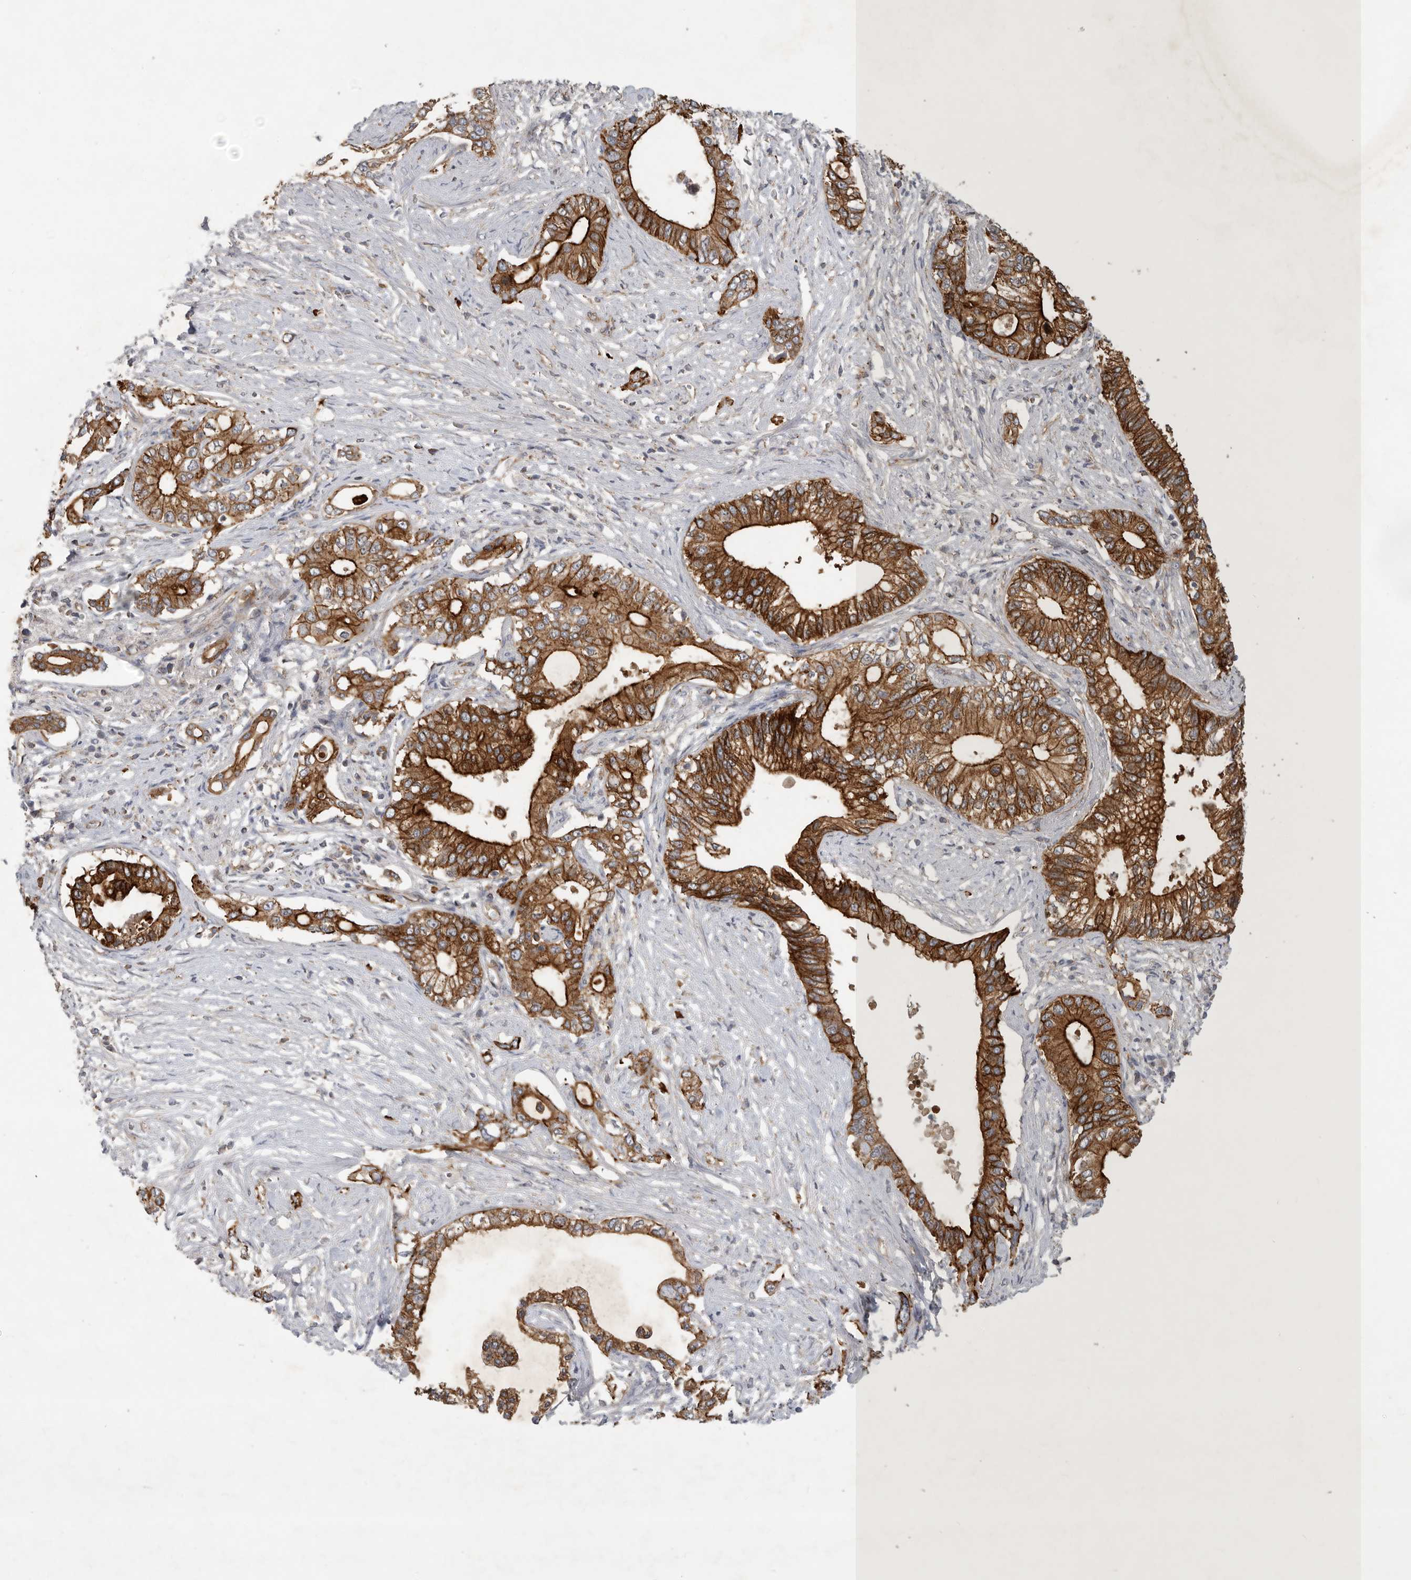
{"staining": {"intensity": "strong", "quantity": ">75%", "location": "cytoplasmic/membranous"}, "tissue": "pancreatic cancer", "cell_type": "Tumor cells", "image_type": "cancer", "snomed": [{"axis": "morphology", "description": "Normal tissue, NOS"}, {"axis": "morphology", "description": "Adenocarcinoma, NOS"}, {"axis": "topography", "description": "Pancreas"}, {"axis": "topography", "description": "Peripheral nerve tissue"}], "caption": "Immunohistochemistry (IHC) histopathology image of neoplastic tissue: human adenocarcinoma (pancreatic) stained using IHC shows high levels of strong protein expression localized specifically in the cytoplasmic/membranous of tumor cells, appearing as a cytoplasmic/membranous brown color.", "gene": "MLPH", "patient": {"sex": "male", "age": 59}}